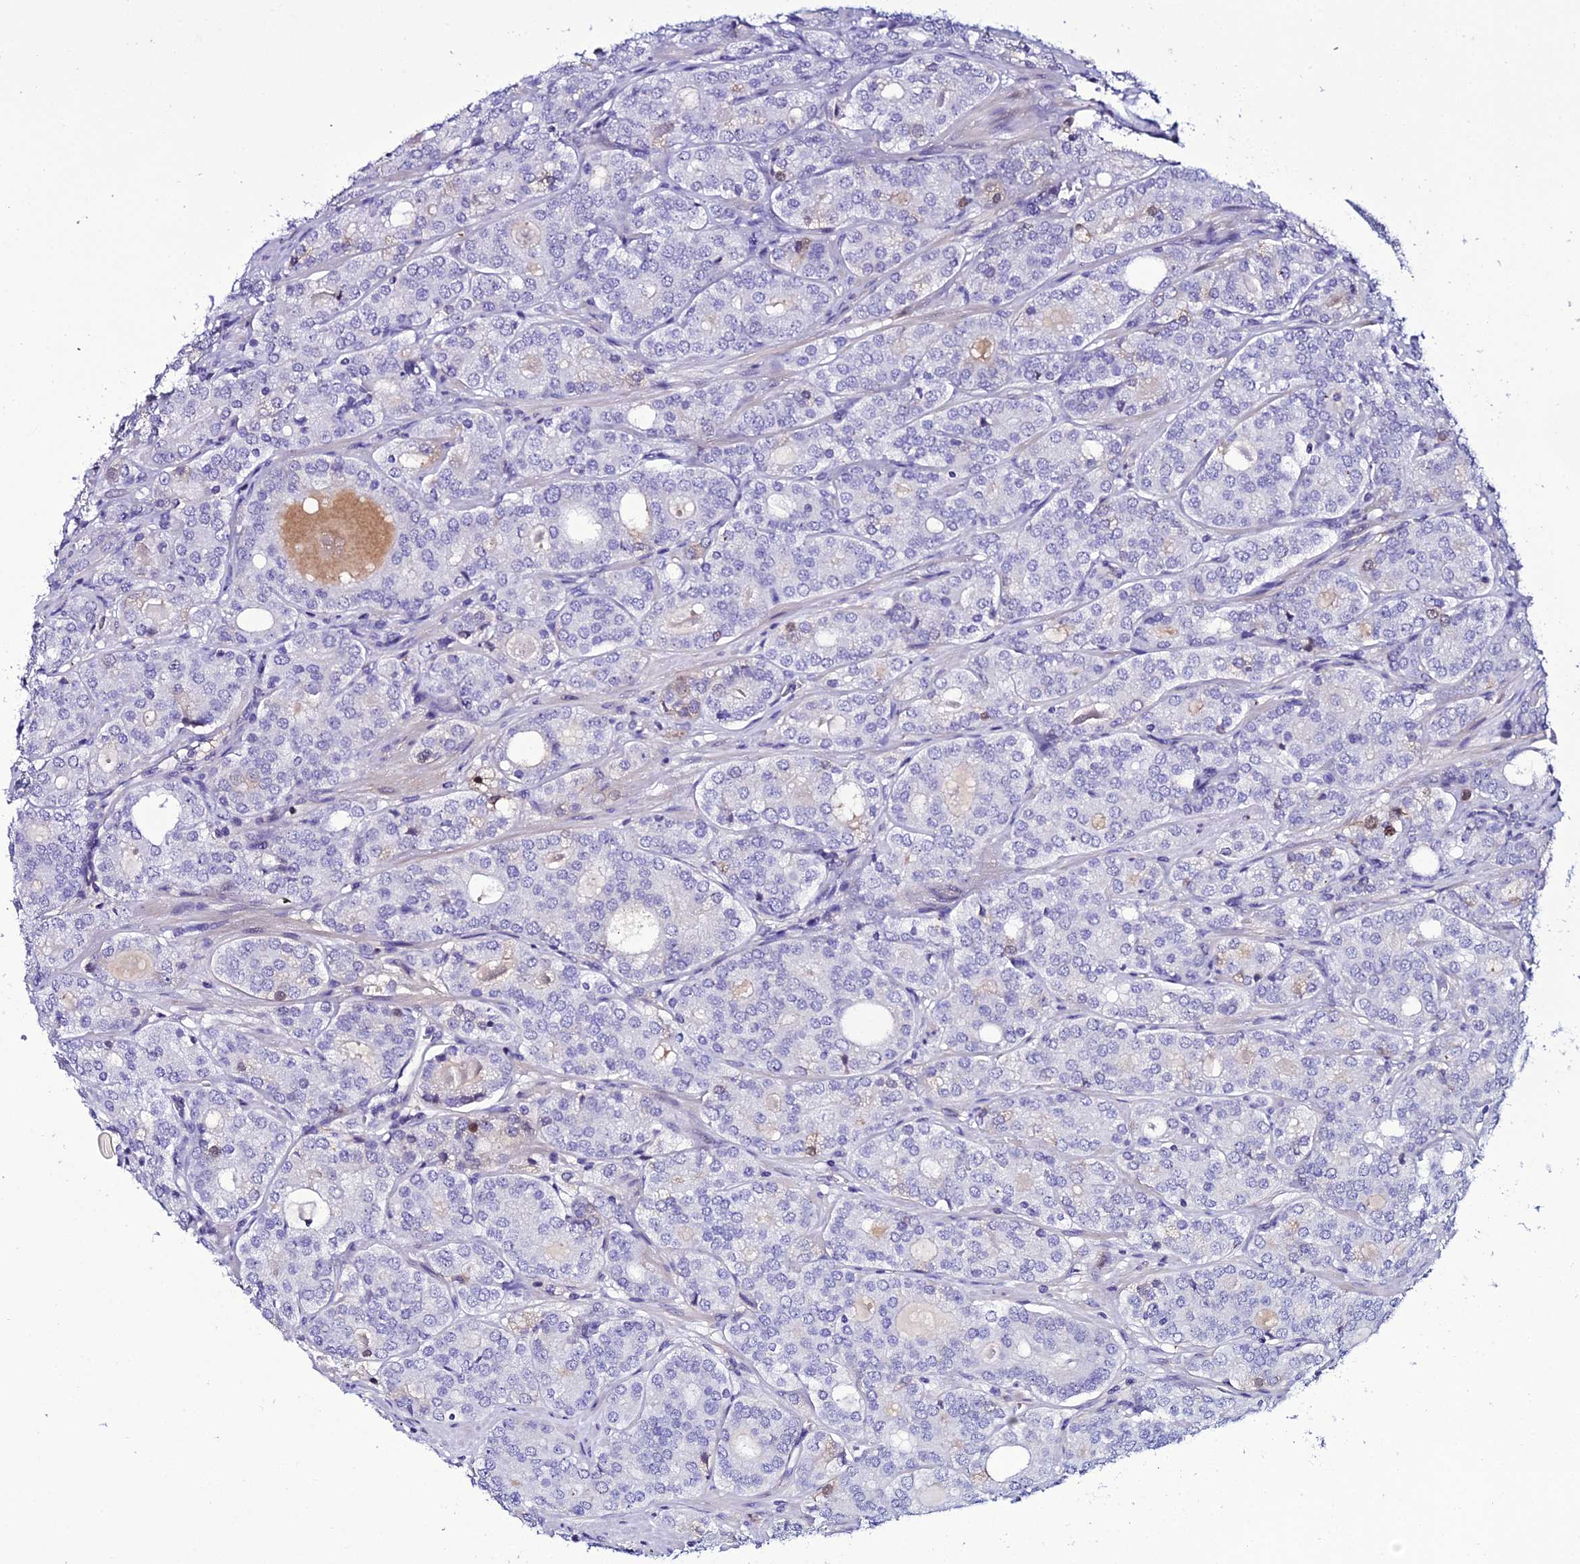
{"staining": {"intensity": "negative", "quantity": "none", "location": "none"}, "tissue": "prostate cancer", "cell_type": "Tumor cells", "image_type": "cancer", "snomed": [{"axis": "morphology", "description": "Adenocarcinoma, High grade"}, {"axis": "topography", "description": "Prostate"}], "caption": "DAB immunohistochemical staining of prostate cancer exhibits no significant staining in tumor cells. The staining was performed using DAB (3,3'-diaminobenzidine) to visualize the protein expression in brown, while the nuclei were stained in blue with hematoxylin (Magnification: 20x).", "gene": "DEFB132", "patient": {"sex": "male", "age": 64}}